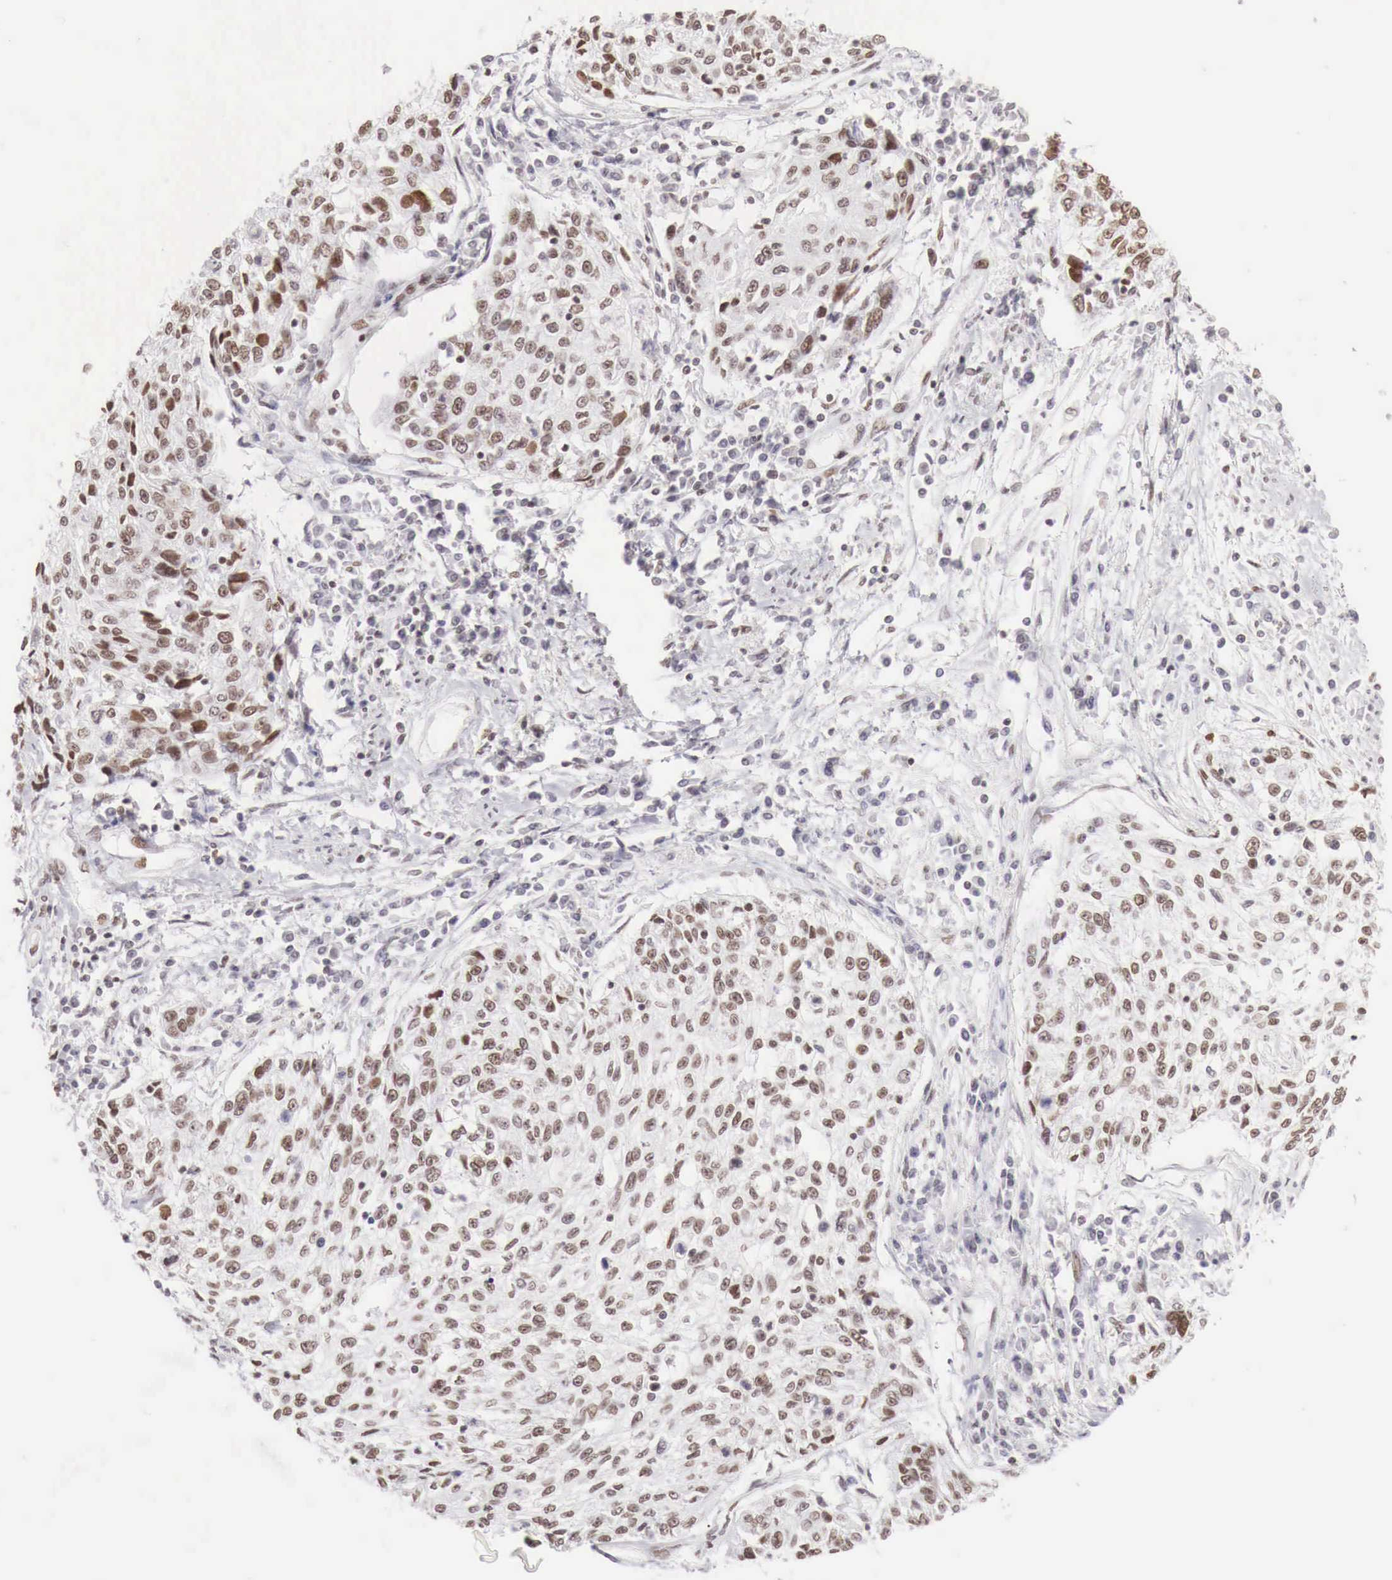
{"staining": {"intensity": "moderate", "quantity": "25%-75%", "location": "nuclear"}, "tissue": "cervical cancer", "cell_type": "Tumor cells", "image_type": "cancer", "snomed": [{"axis": "morphology", "description": "Squamous cell carcinoma, NOS"}, {"axis": "topography", "description": "Cervix"}], "caption": "Moderate nuclear positivity for a protein is identified in approximately 25%-75% of tumor cells of cervical squamous cell carcinoma using immunohistochemistry.", "gene": "PHF14", "patient": {"sex": "female", "age": 57}}